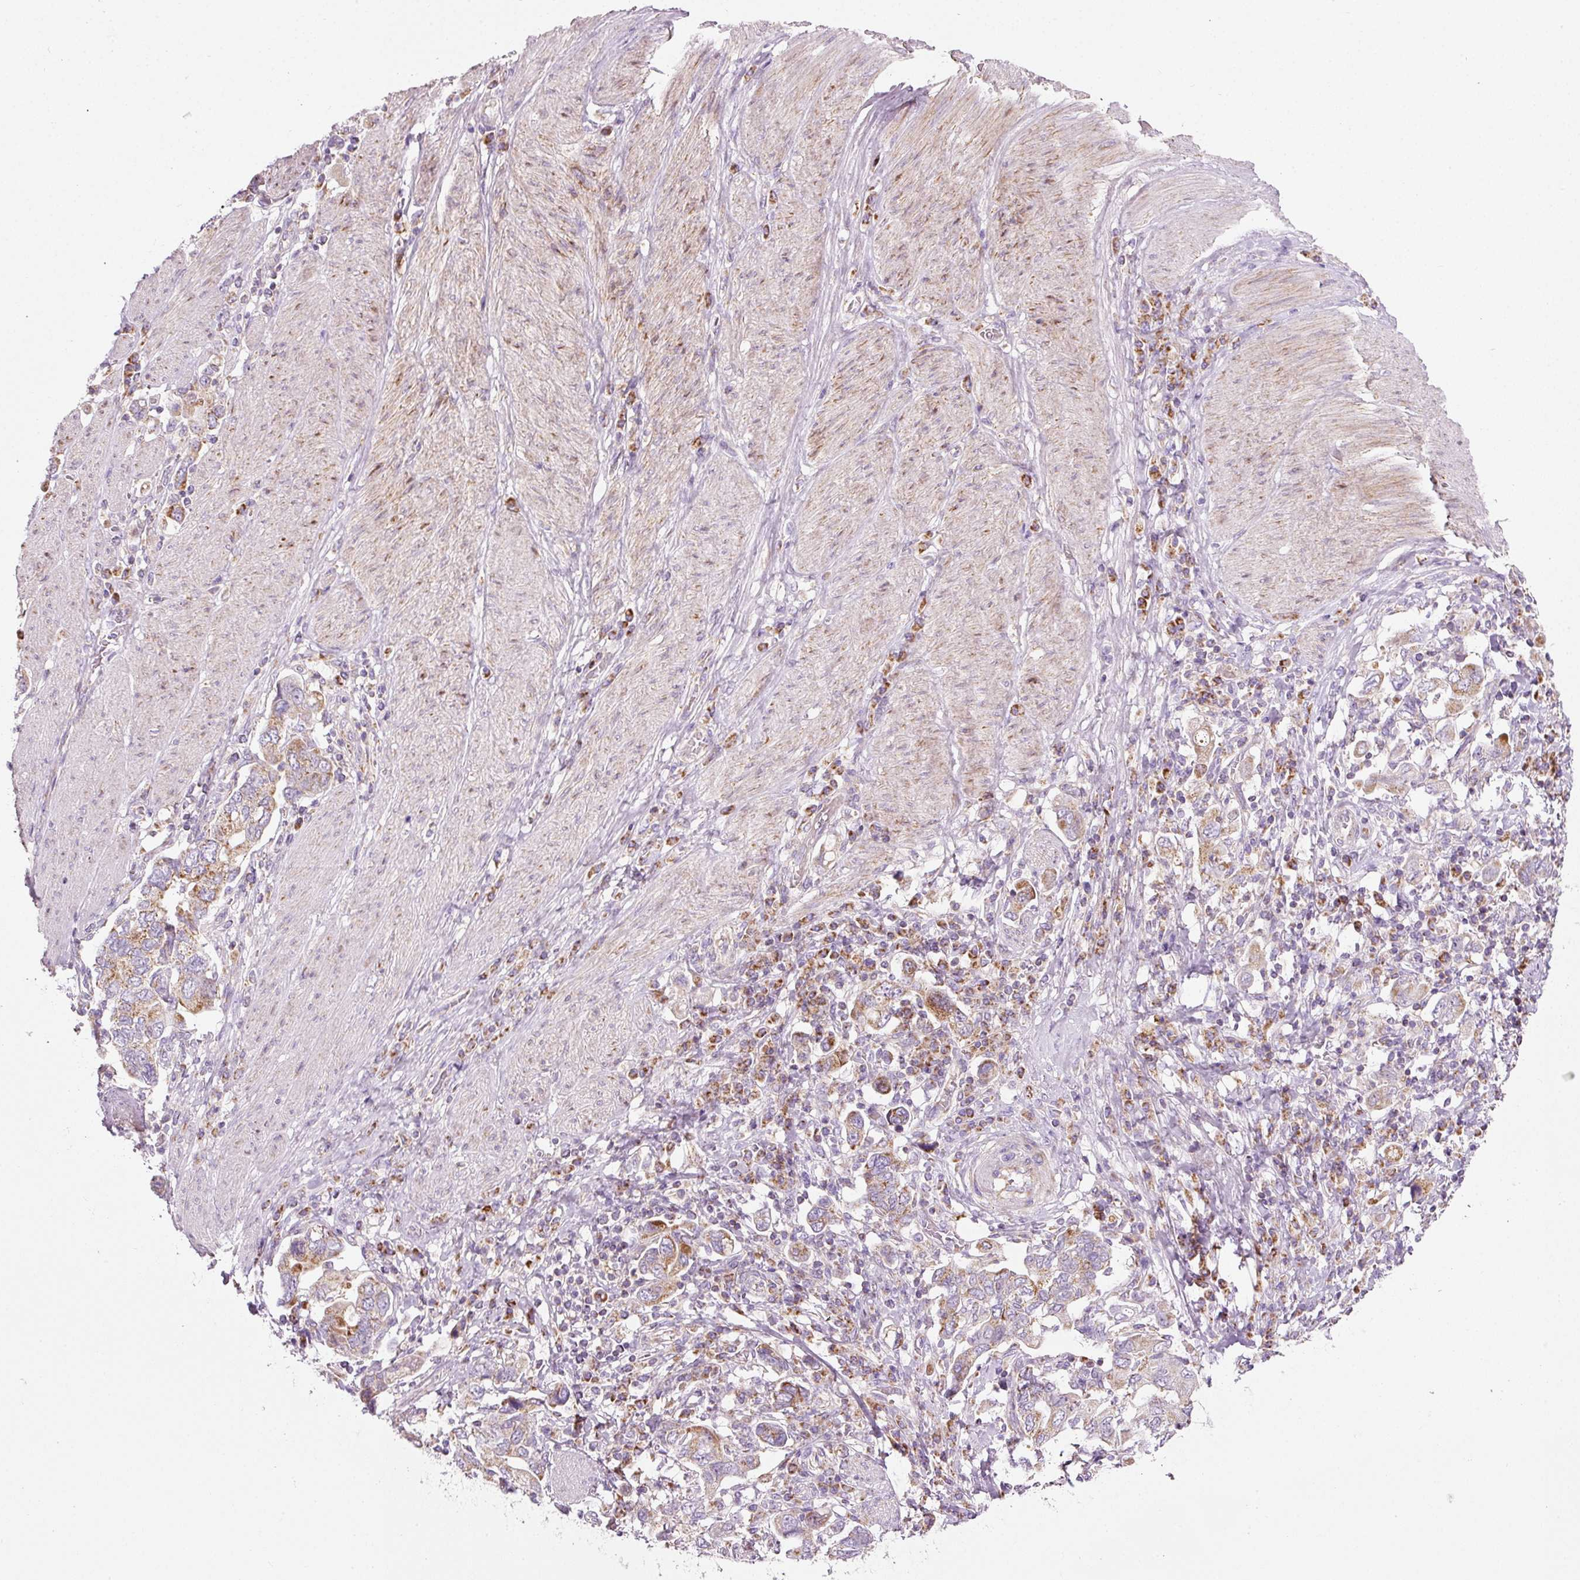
{"staining": {"intensity": "moderate", "quantity": ">75%", "location": "cytoplasmic/membranous"}, "tissue": "stomach cancer", "cell_type": "Tumor cells", "image_type": "cancer", "snomed": [{"axis": "morphology", "description": "Adenocarcinoma, NOS"}, {"axis": "topography", "description": "Stomach, upper"}, {"axis": "topography", "description": "Stomach"}], "caption": "Tumor cells demonstrate medium levels of moderate cytoplasmic/membranous staining in about >75% of cells in human adenocarcinoma (stomach). The protein of interest is stained brown, and the nuclei are stained in blue (DAB IHC with brightfield microscopy, high magnification).", "gene": "NDUFA1", "patient": {"sex": "male", "age": 62}}